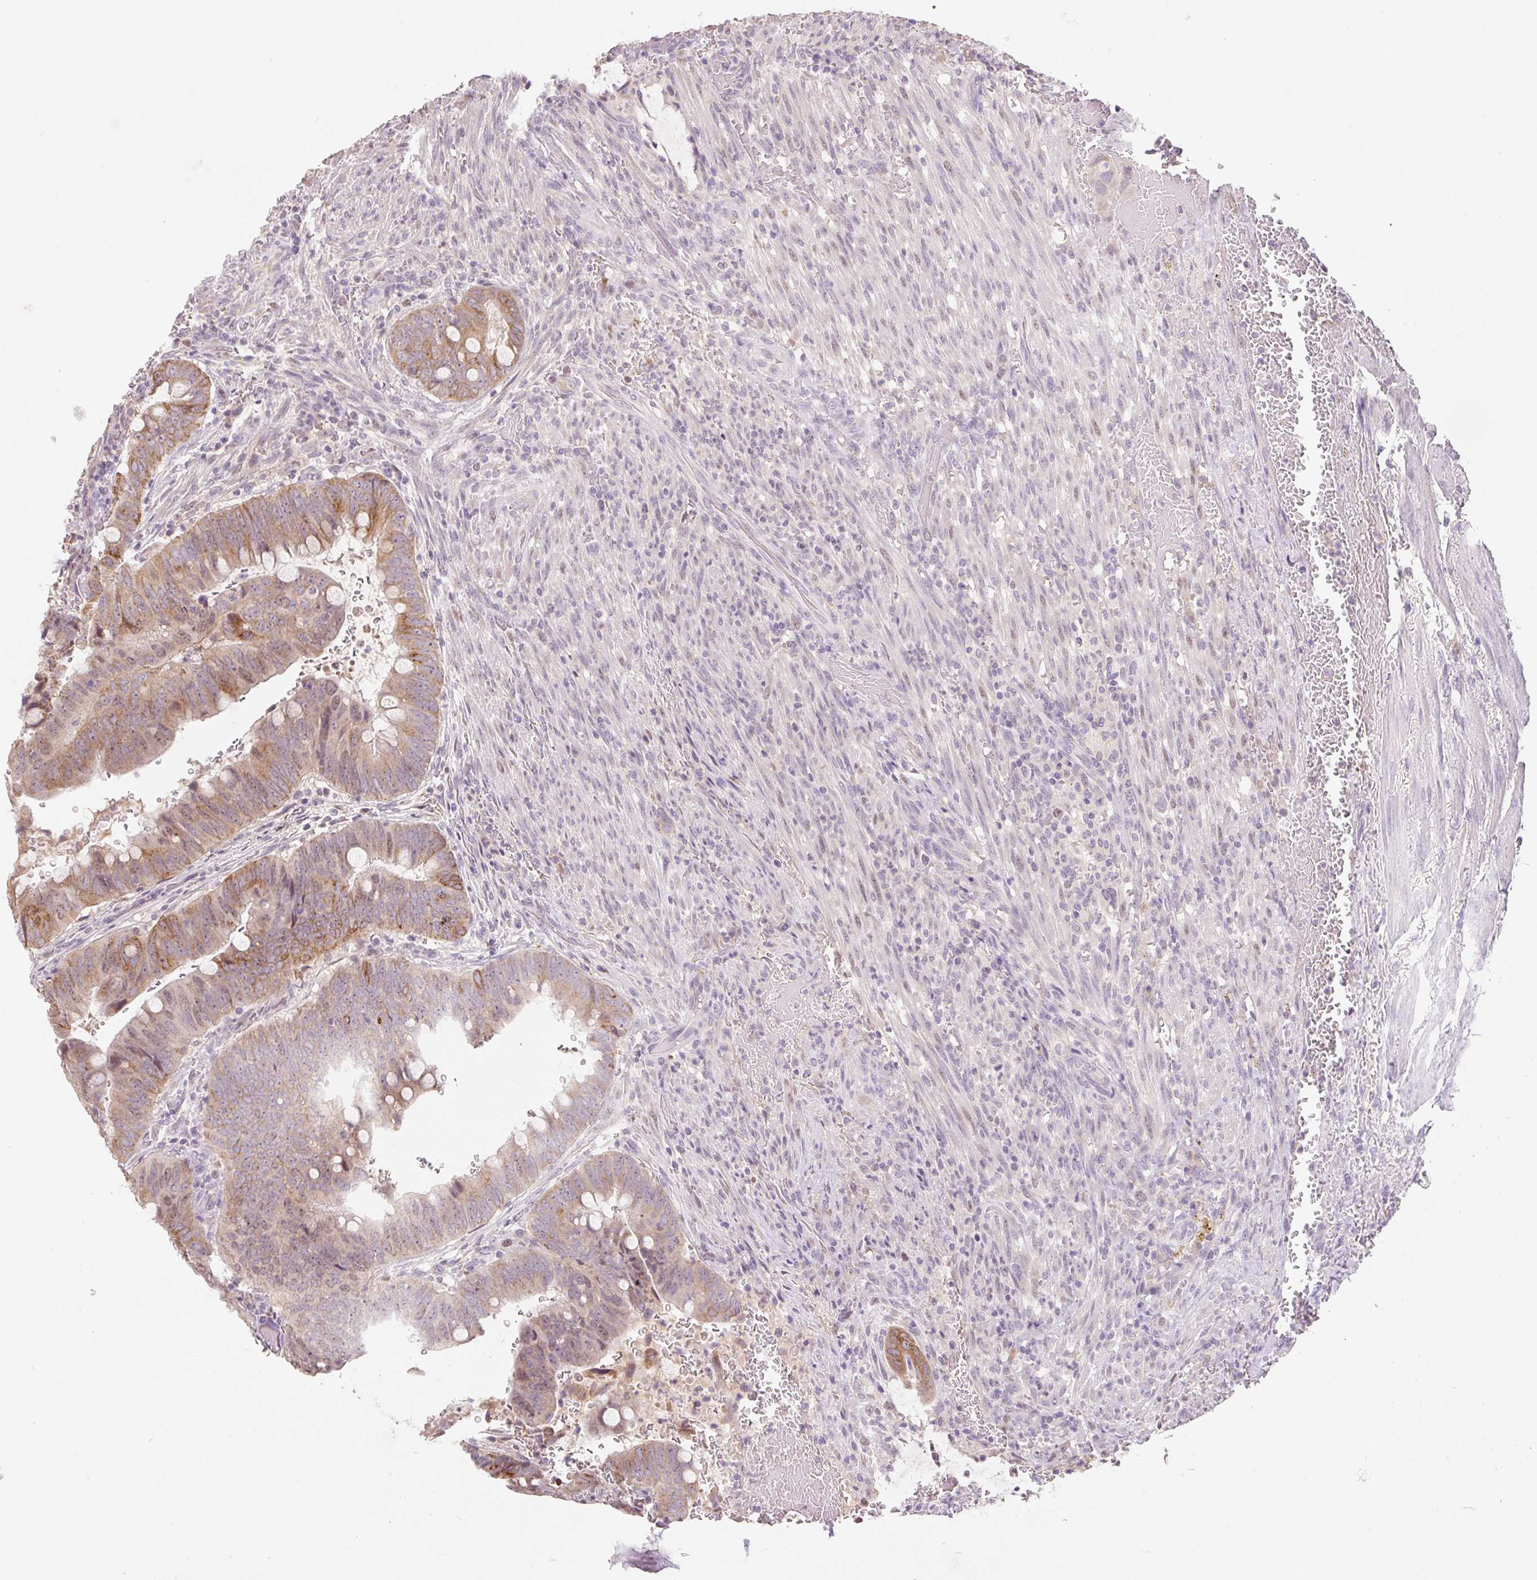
{"staining": {"intensity": "moderate", "quantity": "25%-75%", "location": "cytoplasmic/membranous,nuclear"}, "tissue": "colorectal cancer", "cell_type": "Tumor cells", "image_type": "cancer", "snomed": [{"axis": "morphology", "description": "Normal tissue, NOS"}, {"axis": "morphology", "description": "Adenocarcinoma, NOS"}, {"axis": "topography", "description": "Rectum"}, {"axis": "topography", "description": "Peripheral nerve tissue"}], "caption": "Colorectal adenocarcinoma was stained to show a protein in brown. There is medium levels of moderate cytoplasmic/membranous and nuclear staining in approximately 25%-75% of tumor cells. (IHC, brightfield microscopy, high magnification).", "gene": "MIA2", "patient": {"sex": "male", "age": 92}}